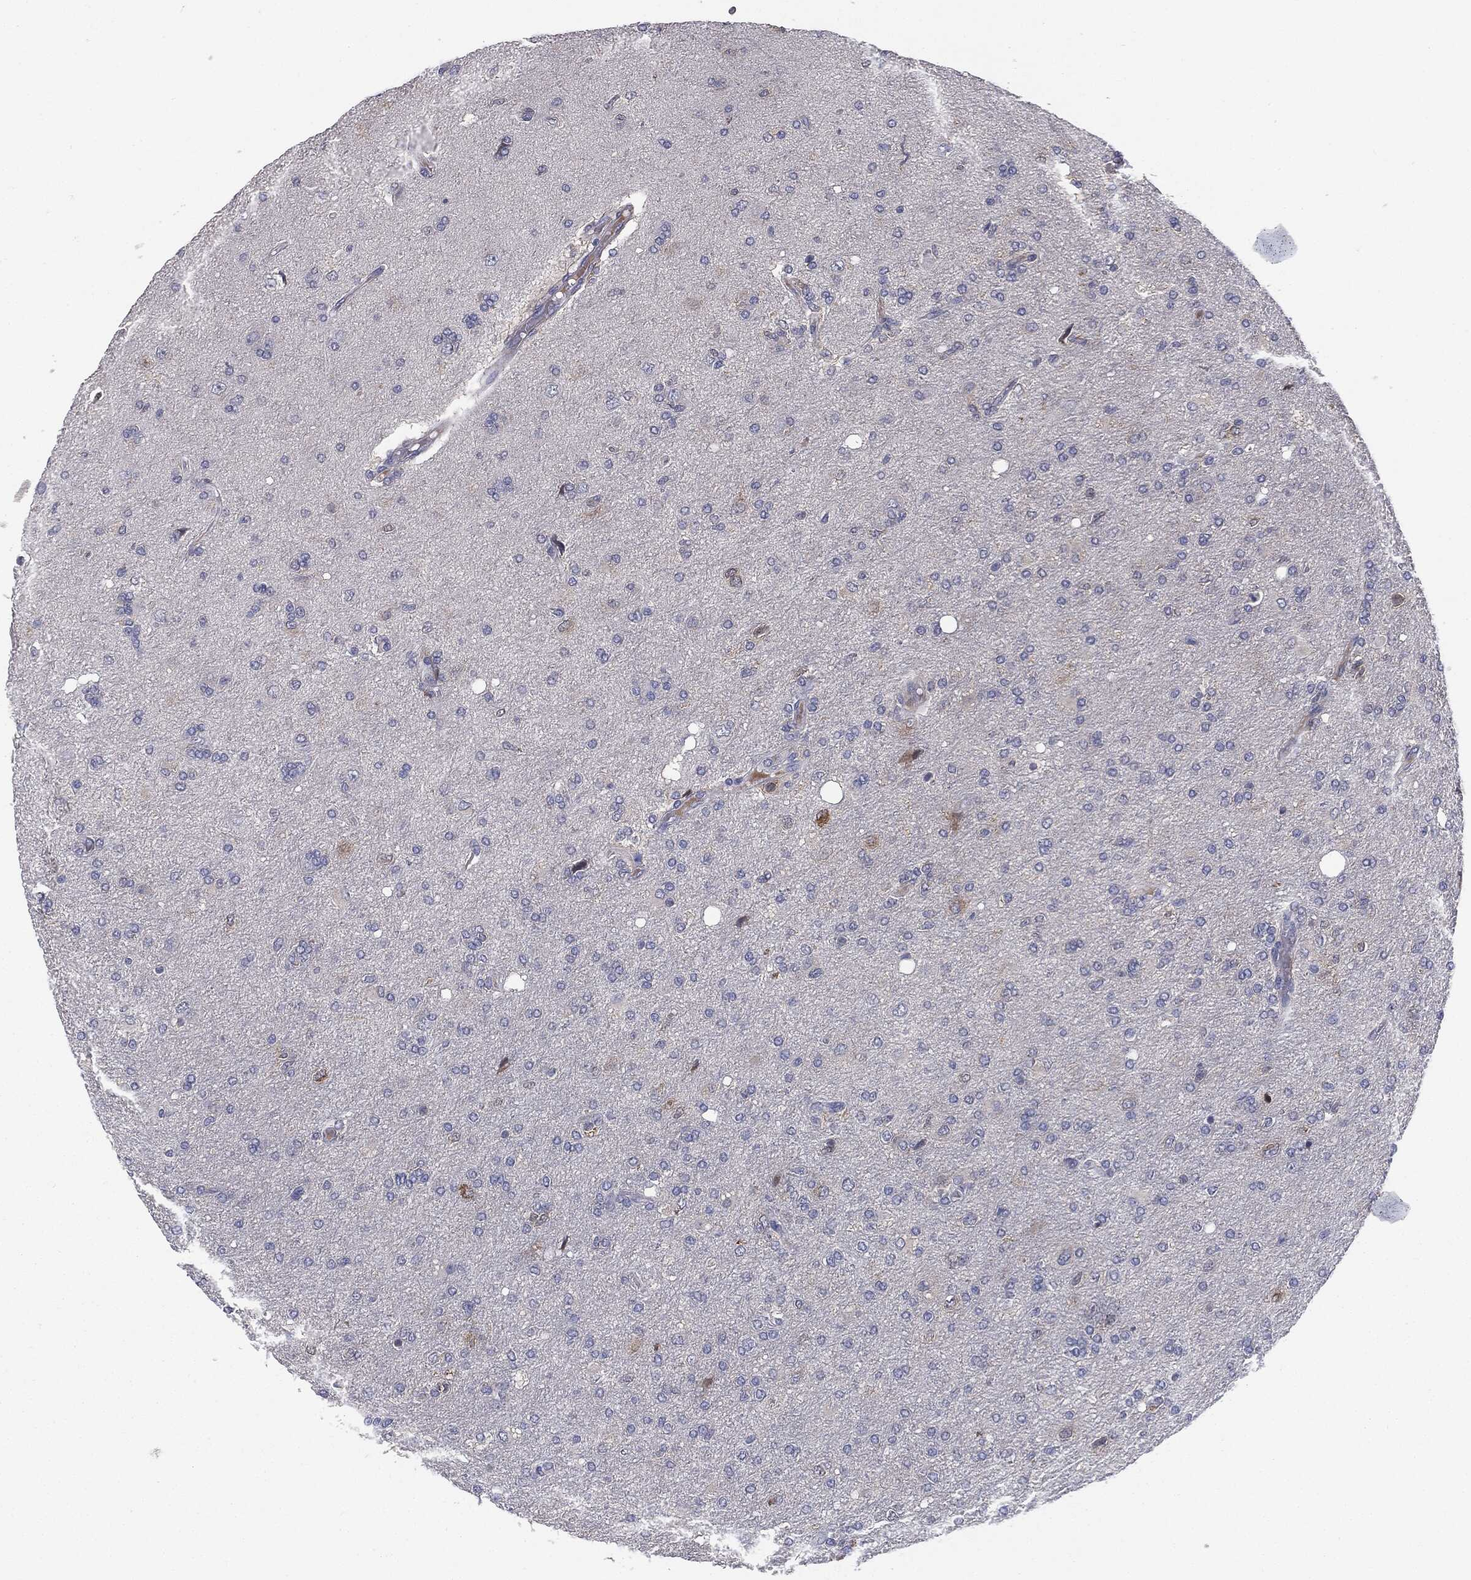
{"staining": {"intensity": "negative", "quantity": "none", "location": "none"}, "tissue": "glioma", "cell_type": "Tumor cells", "image_type": "cancer", "snomed": [{"axis": "morphology", "description": "Glioma, malignant, High grade"}, {"axis": "topography", "description": "Cerebral cortex"}], "caption": "This is an immunohistochemistry (IHC) photomicrograph of human glioma. There is no staining in tumor cells.", "gene": "KRT5", "patient": {"sex": "male", "age": 70}}